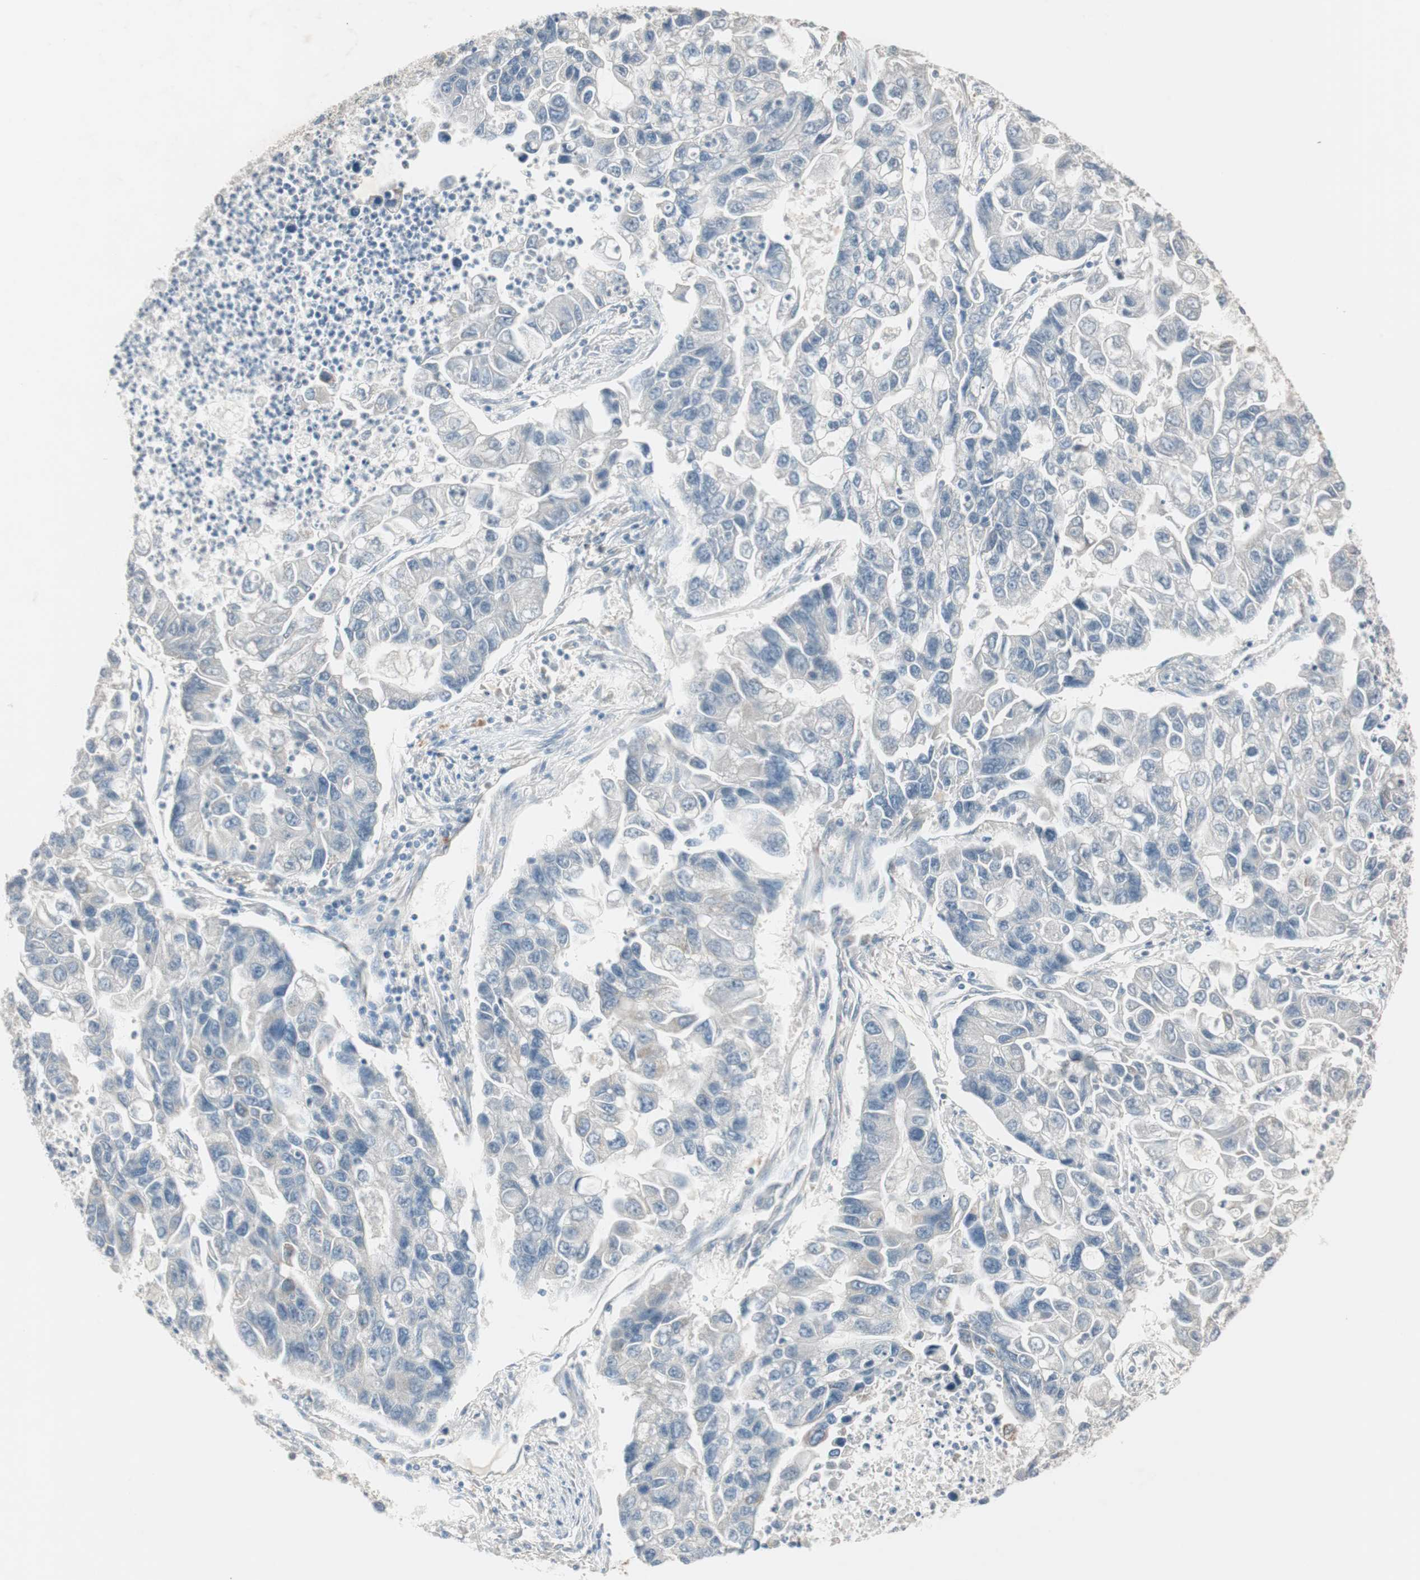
{"staining": {"intensity": "negative", "quantity": "none", "location": "none"}, "tissue": "lung cancer", "cell_type": "Tumor cells", "image_type": "cancer", "snomed": [{"axis": "morphology", "description": "Adenocarcinoma, NOS"}, {"axis": "topography", "description": "Lung"}], "caption": "Immunohistochemistry (IHC) micrograph of neoplastic tissue: human lung adenocarcinoma stained with DAB displays no significant protein expression in tumor cells. The staining was performed using DAB to visualize the protein expression in brown, while the nuclei were stained in blue with hematoxylin (Magnification: 20x).", "gene": "KHK", "patient": {"sex": "female", "age": 51}}